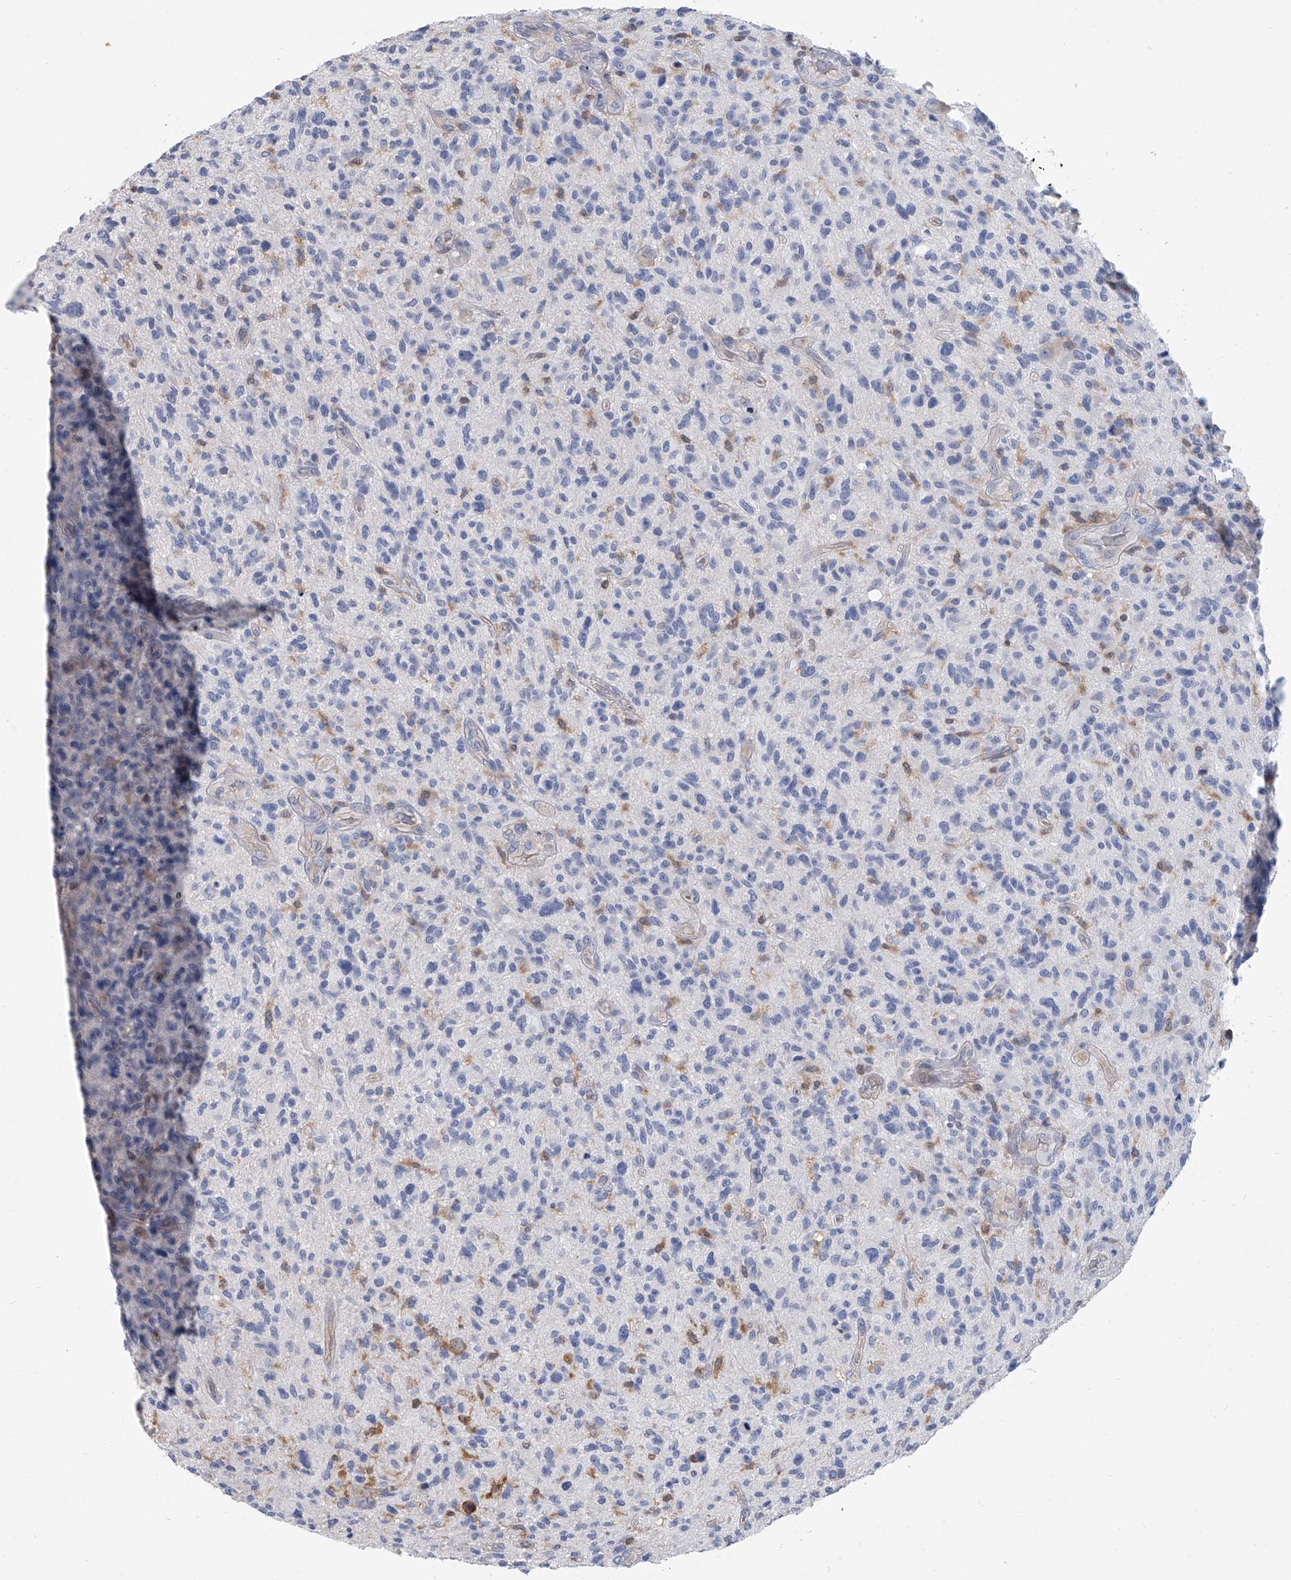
{"staining": {"intensity": "negative", "quantity": "none", "location": "none"}, "tissue": "glioma", "cell_type": "Tumor cells", "image_type": "cancer", "snomed": [{"axis": "morphology", "description": "Glioma, malignant, High grade"}, {"axis": "topography", "description": "Brain"}], "caption": "Immunohistochemistry histopathology image of neoplastic tissue: human glioma stained with DAB (3,3'-diaminobenzidine) displays no significant protein staining in tumor cells.", "gene": "SERPINB9", "patient": {"sex": "male", "age": 47}}